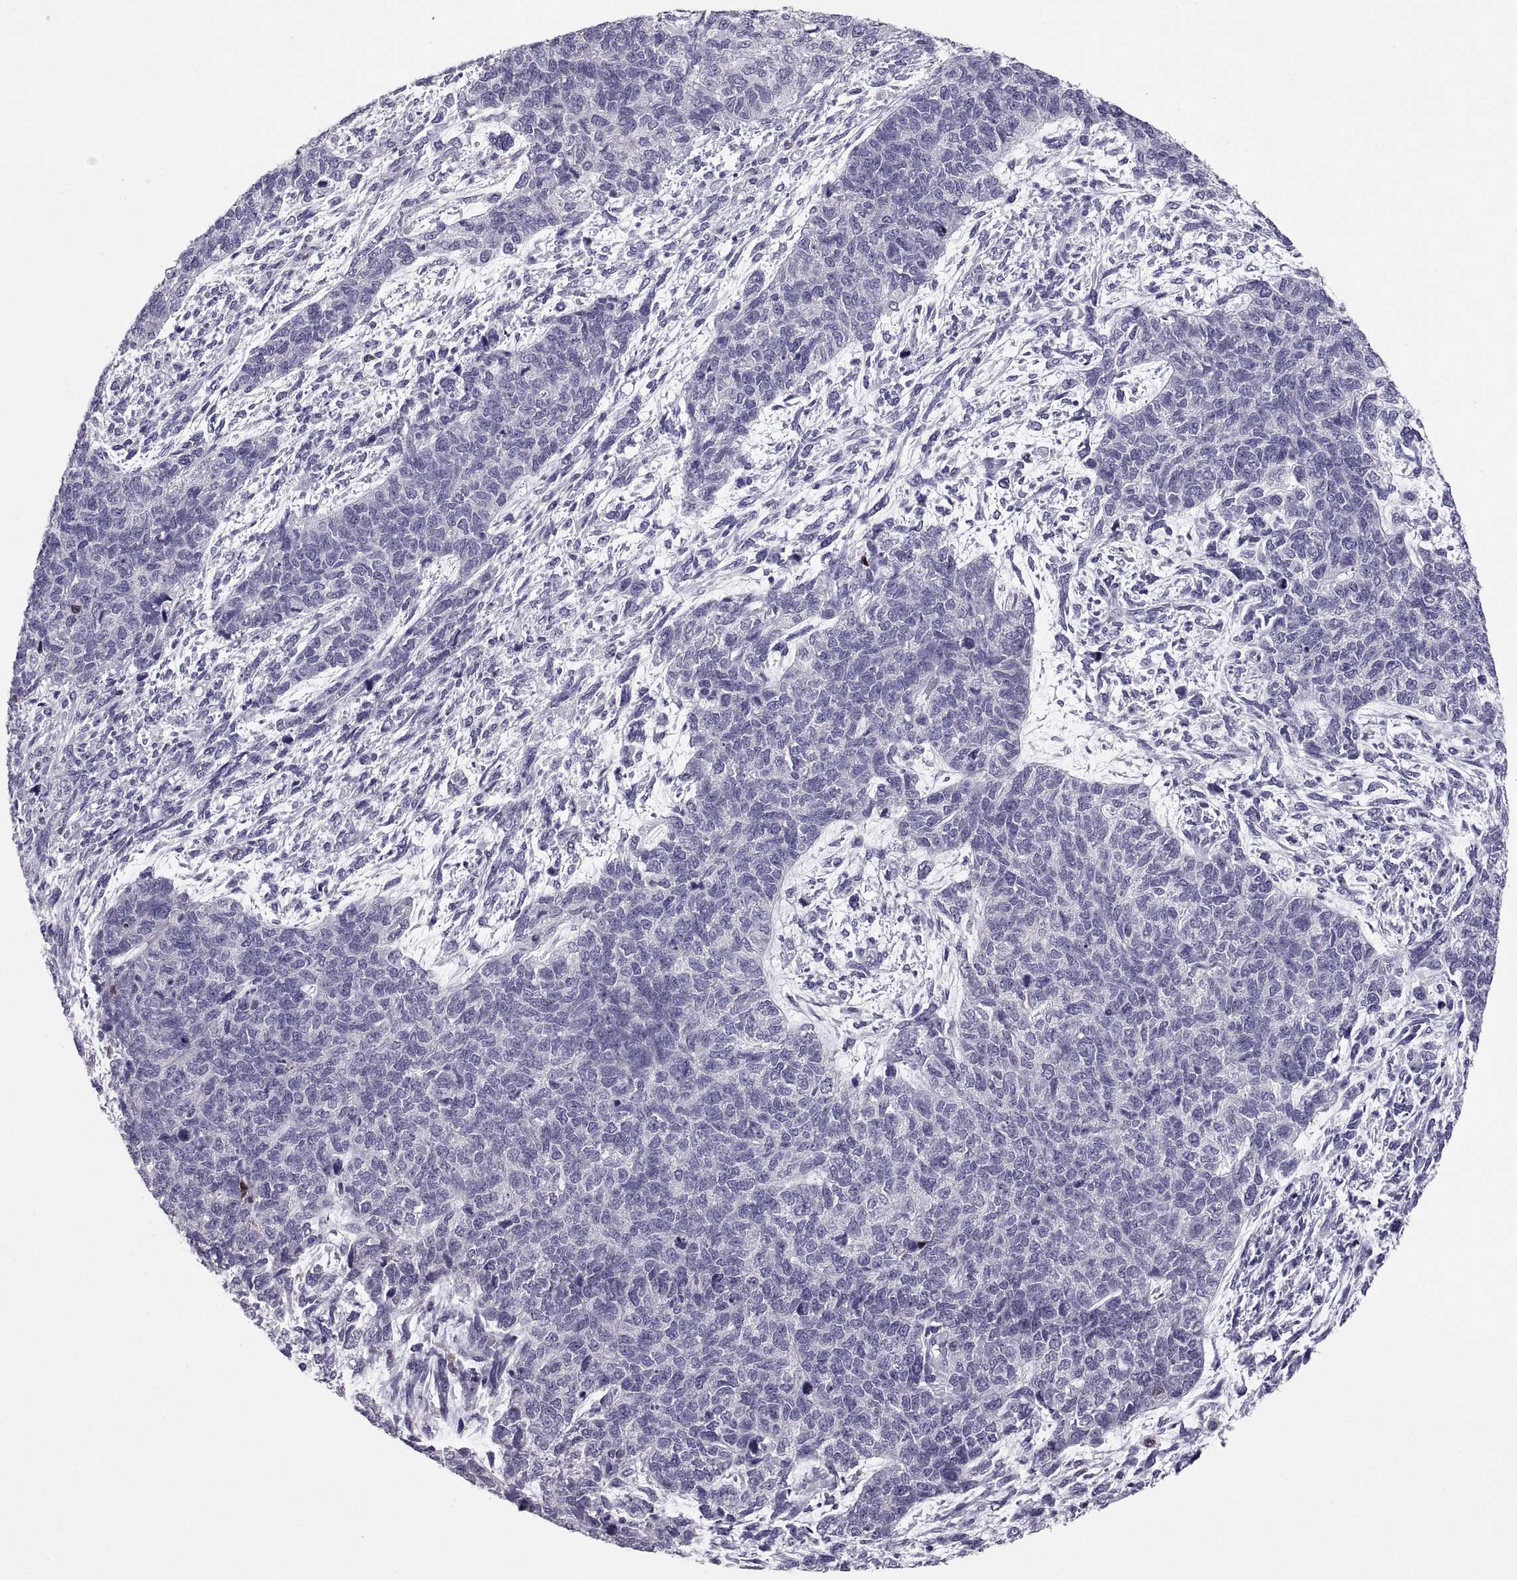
{"staining": {"intensity": "negative", "quantity": "none", "location": "none"}, "tissue": "cervical cancer", "cell_type": "Tumor cells", "image_type": "cancer", "snomed": [{"axis": "morphology", "description": "Squamous cell carcinoma, NOS"}, {"axis": "topography", "description": "Cervix"}], "caption": "Tumor cells show no significant positivity in cervical cancer (squamous cell carcinoma).", "gene": "SOX21", "patient": {"sex": "female", "age": 63}}